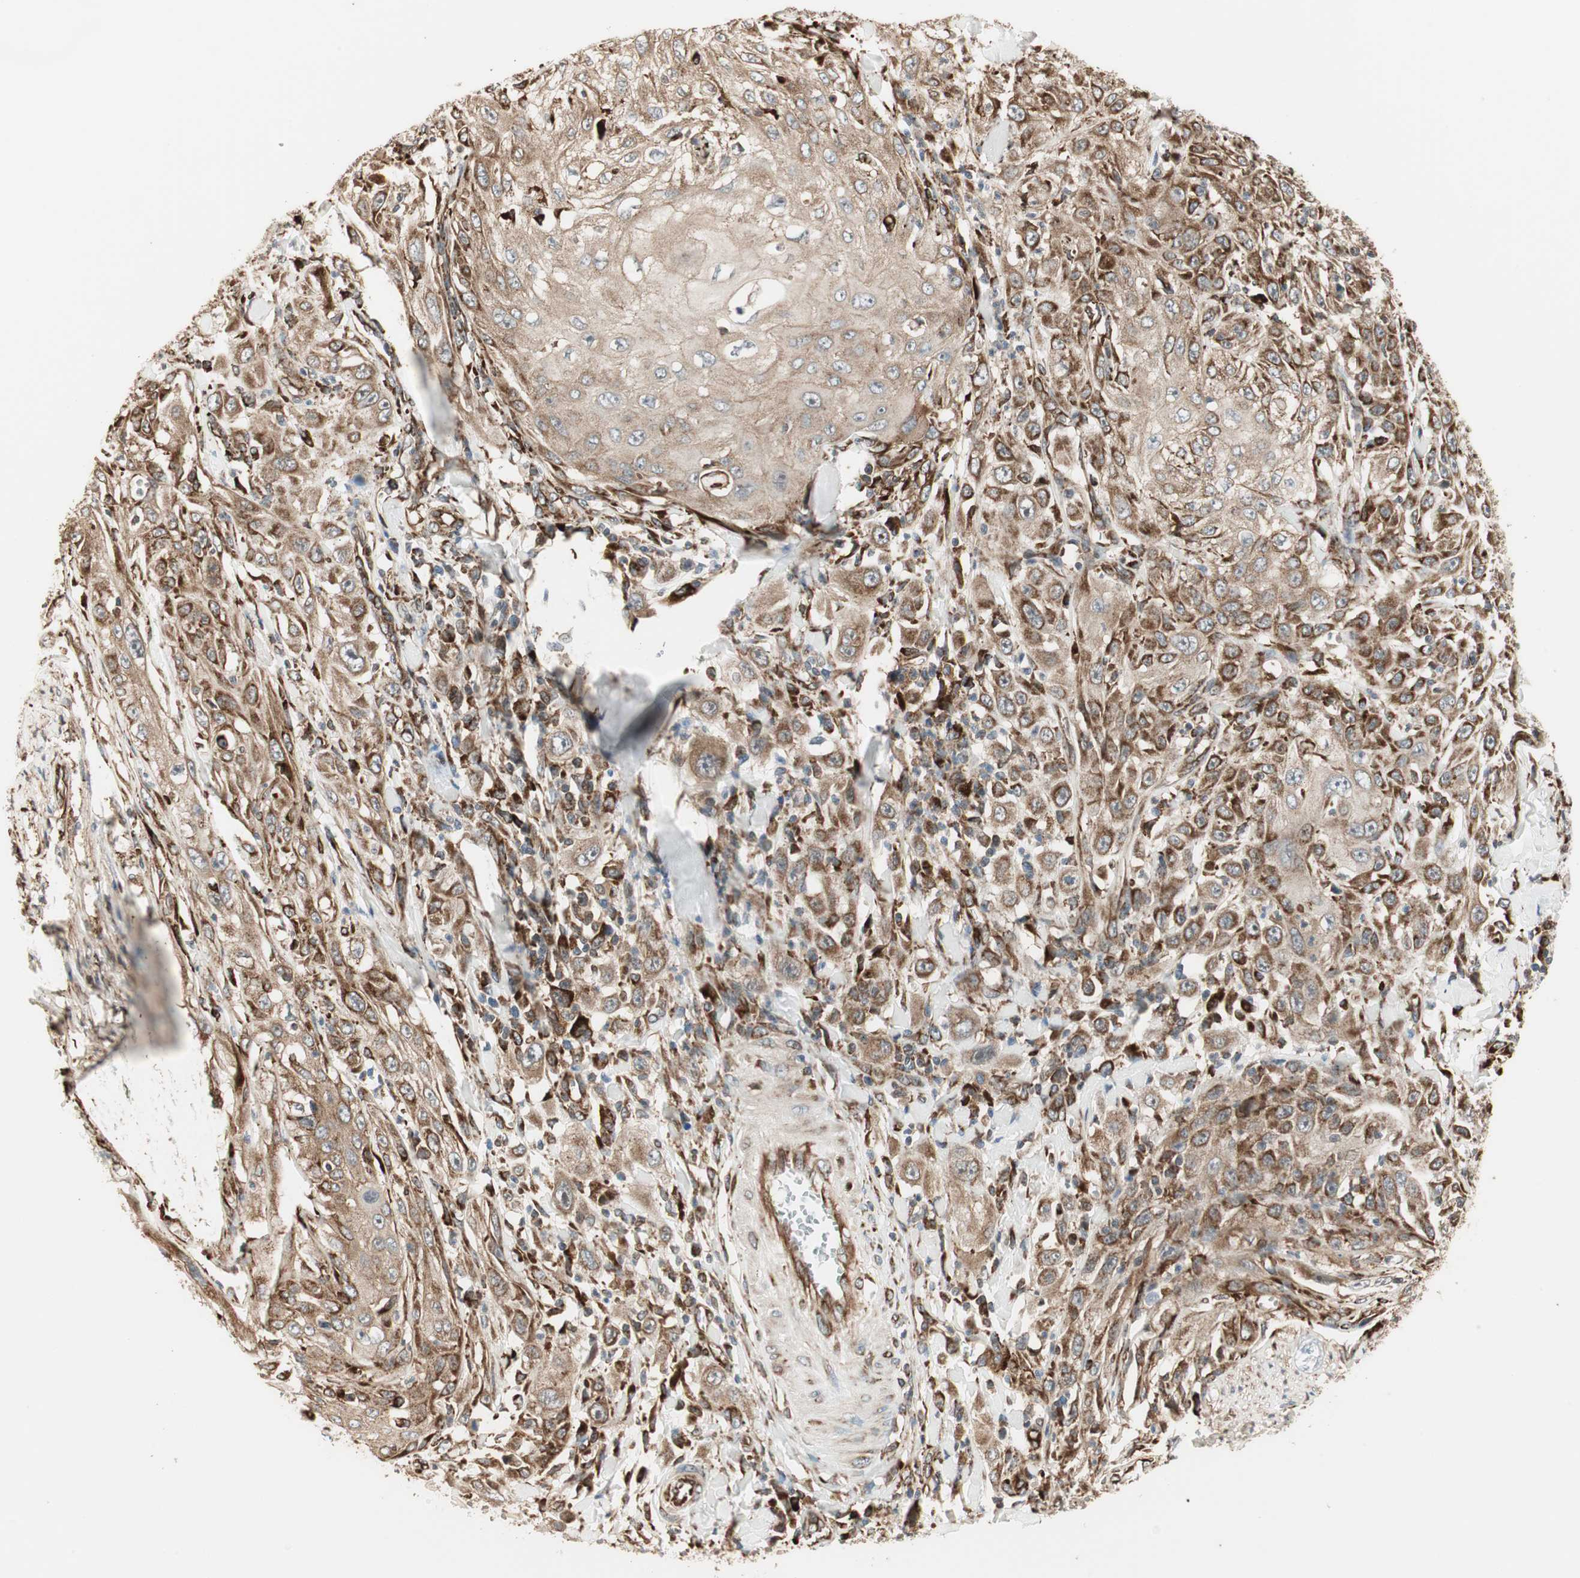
{"staining": {"intensity": "strong", "quantity": ">75%", "location": "cytoplasmic/membranous"}, "tissue": "skin cancer", "cell_type": "Tumor cells", "image_type": "cancer", "snomed": [{"axis": "morphology", "description": "Squamous cell carcinoma, NOS"}, {"axis": "morphology", "description": "Squamous cell carcinoma, metastatic, NOS"}, {"axis": "topography", "description": "Skin"}, {"axis": "topography", "description": "Lymph node"}], "caption": "IHC photomicrograph of skin metastatic squamous cell carcinoma stained for a protein (brown), which demonstrates high levels of strong cytoplasmic/membranous staining in about >75% of tumor cells.", "gene": "P4HA1", "patient": {"sex": "male", "age": 75}}